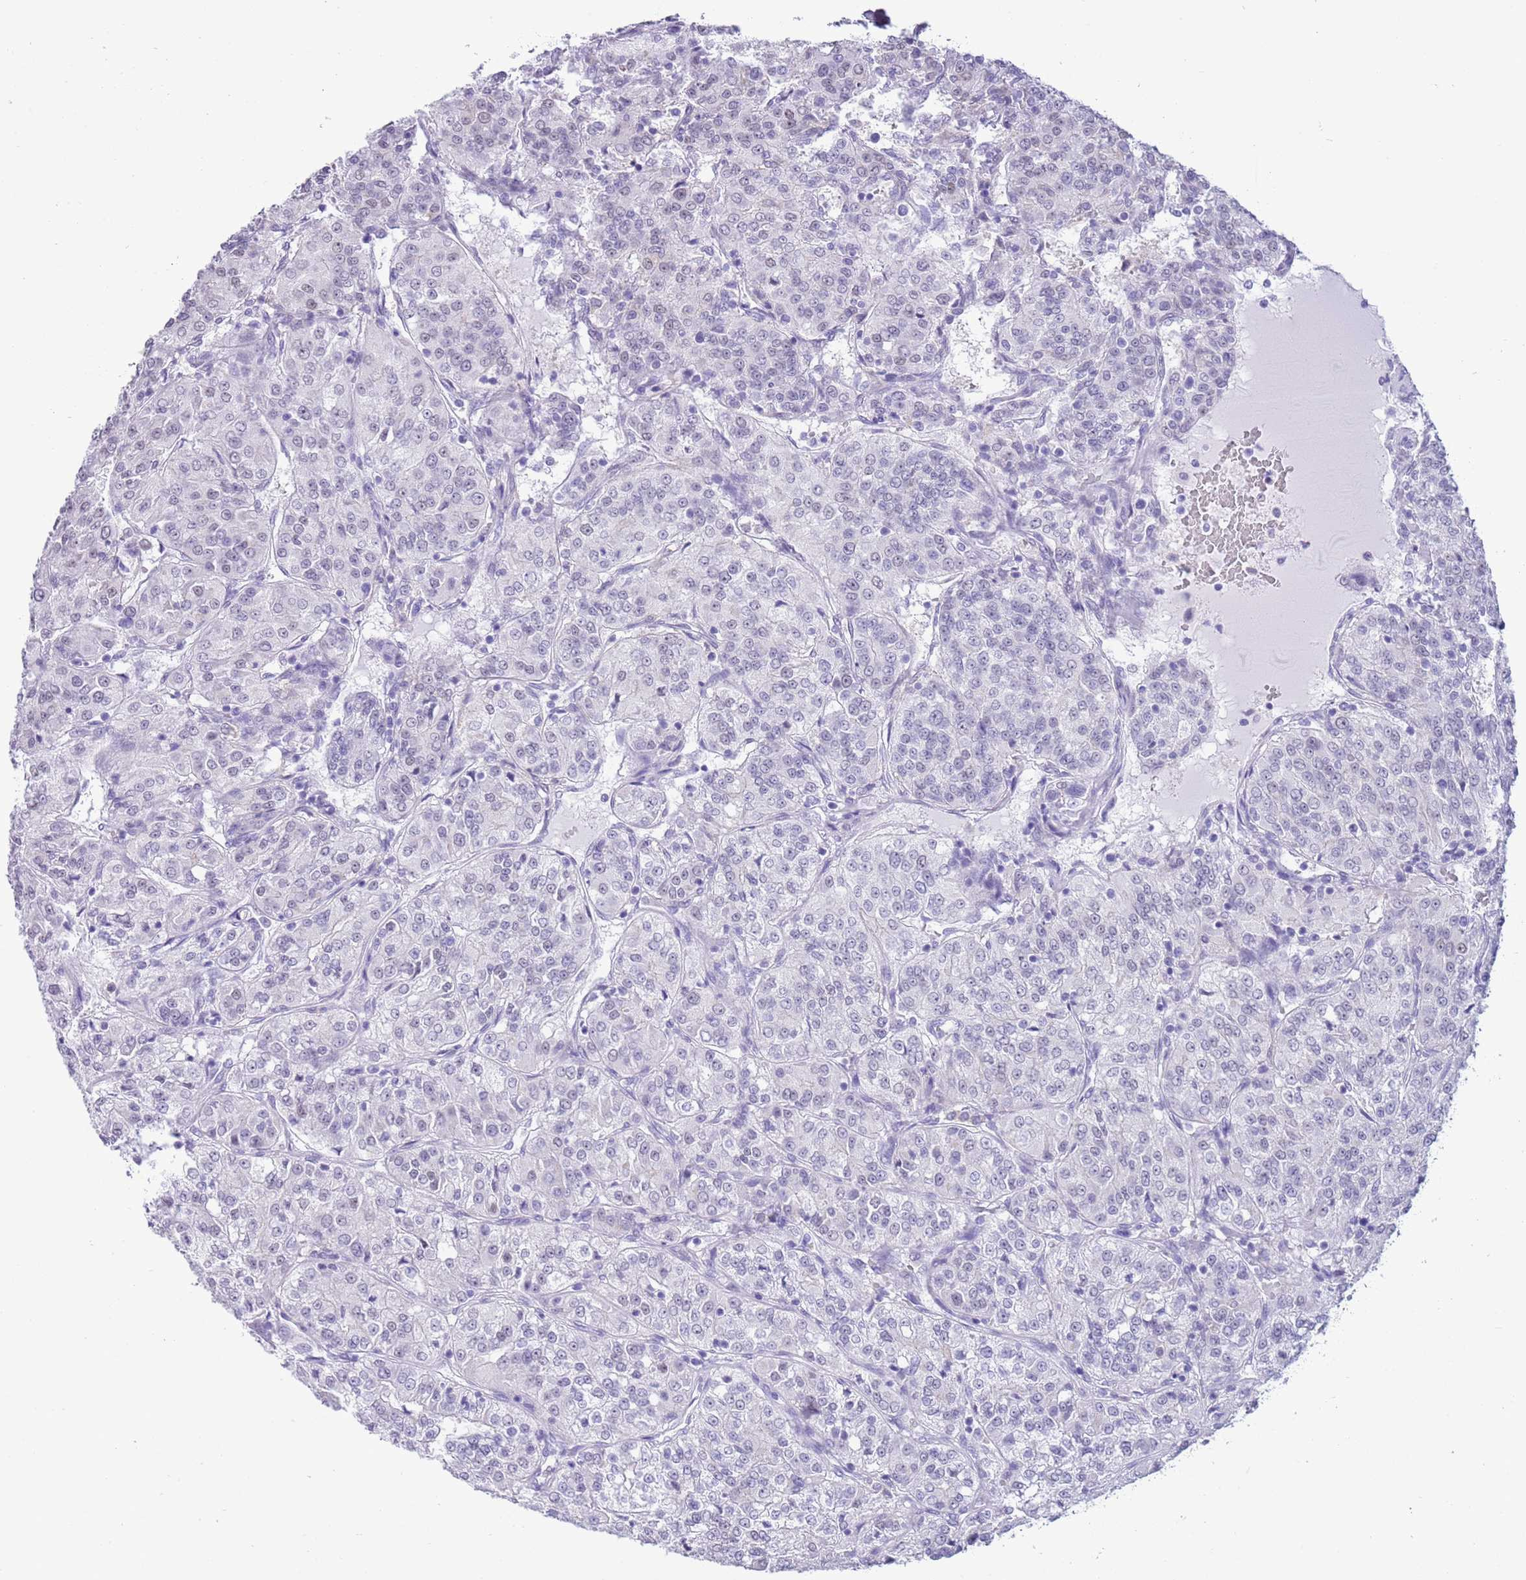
{"staining": {"intensity": "negative", "quantity": "none", "location": "none"}, "tissue": "renal cancer", "cell_type": "Tumor cells", "image_type": "cancer", "snomed": [{"axis": "morphology", "description": "Adenocarcinoma, NOS"}, {"axis": "topography", "description": "Kidney"}], "caption": "Immunohistochemical staining of adenocarcinoma (renal) demonstrates no significant positivity in tumor cells.", "gene": "PPP1R17", "patient": {"sex": "female", "age": 63}}